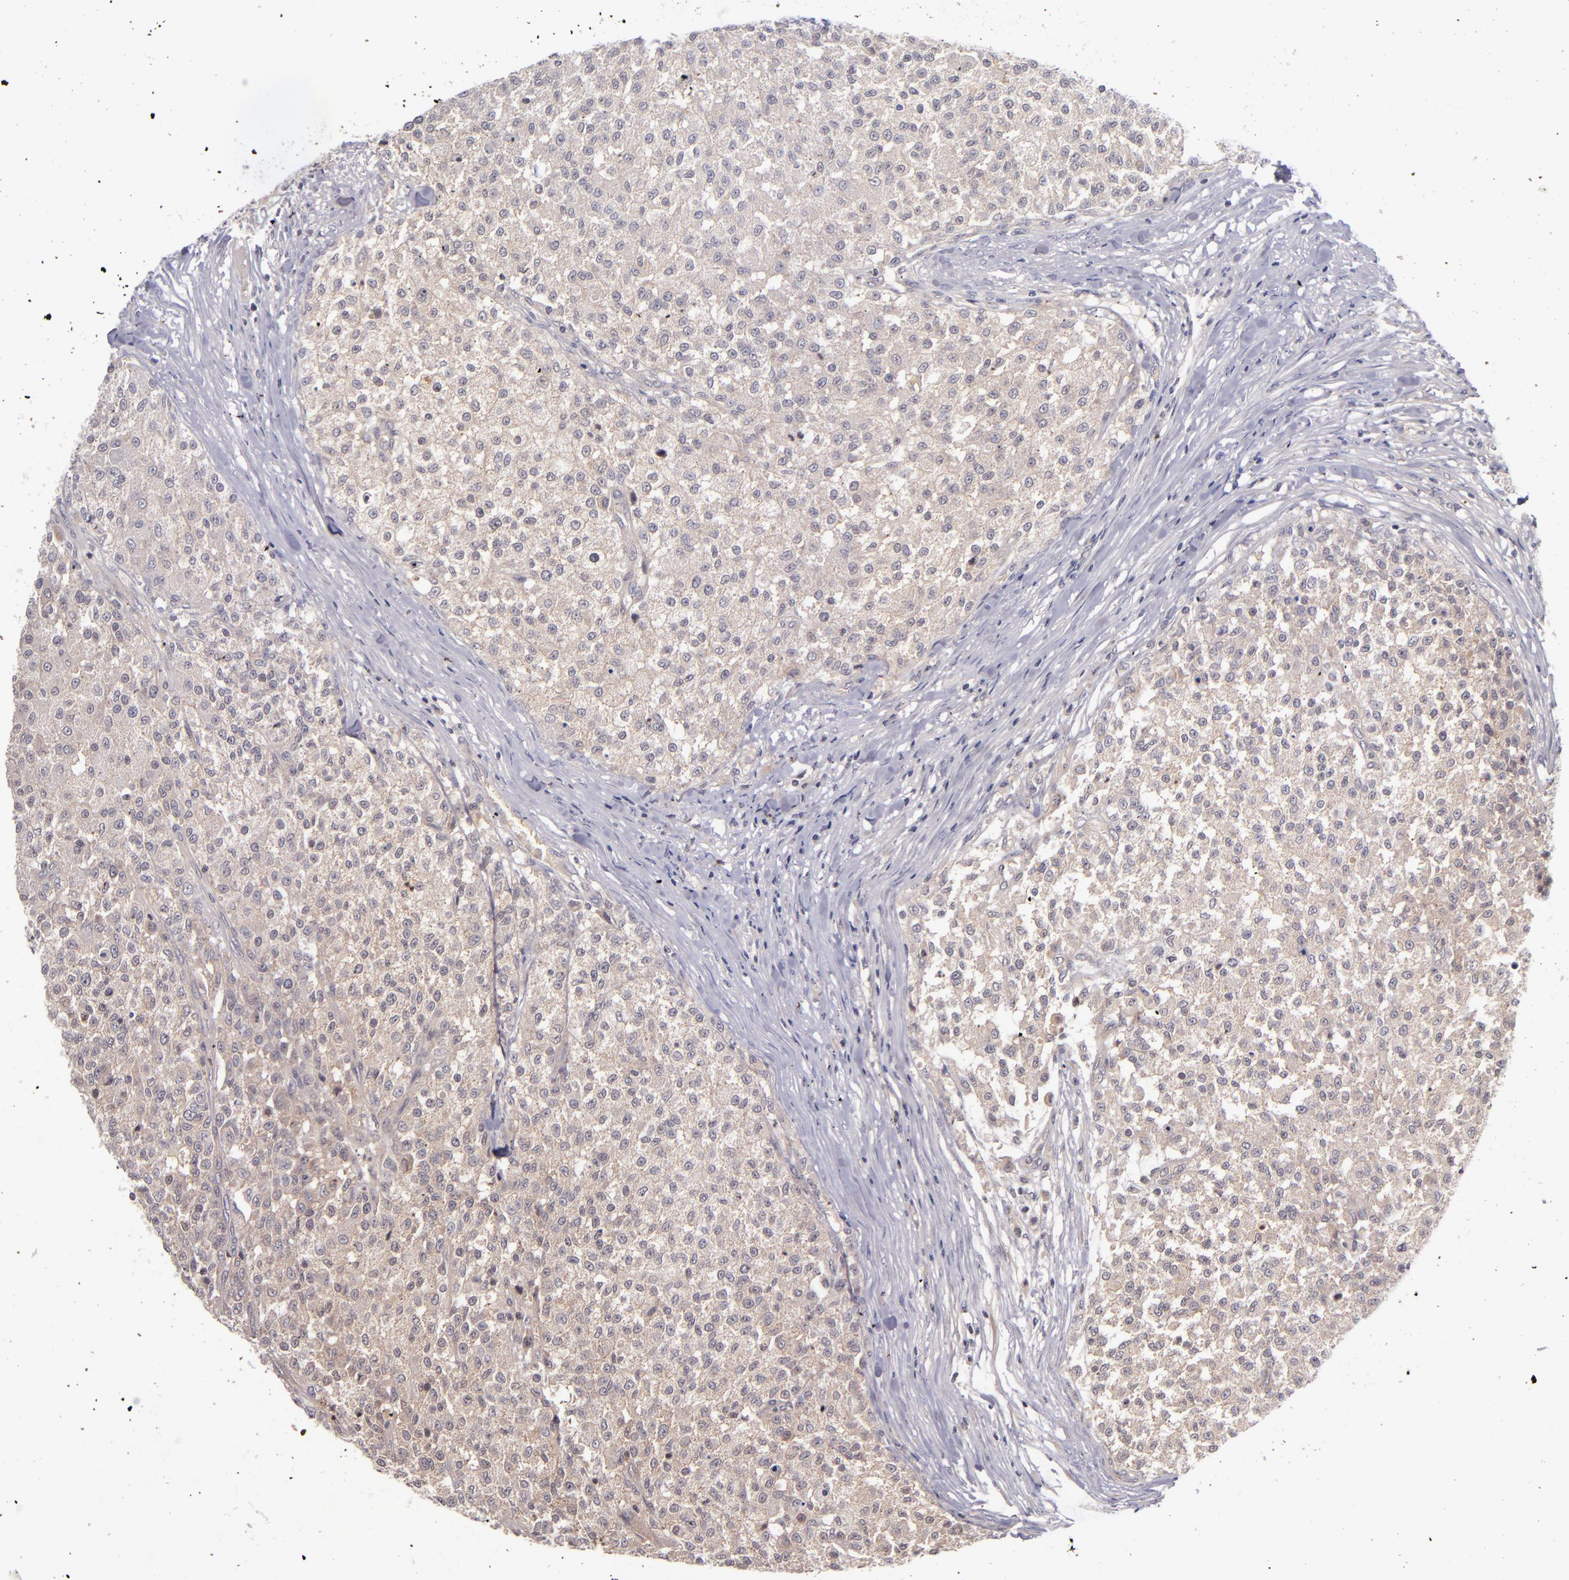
{"staining": {"intensity": "weak", "quantity": "25%-75%", "location": "cytoplasmic/membranous"}, "tissue": "testis cancer", "cell_type": "Tumor cells", "image_type": "cancer", "snomed": [{"axis": "morphology", "description": "Seminoma, NOS"}, {"axis": "topography", "description": "Testis"}], "caption": "Immunohistochemical staining of human testis cancer exhibits low levels of weak cytoplasmic/membranous positivity in about 25%-75% of tumor cells. The protein of interest is stained brown, and the nuclei are stained in blue (DAB IHC with brightfield microscopy, high magnification).", "gene": "TSC2", "patient": {"sex": "male", "age": 59}}